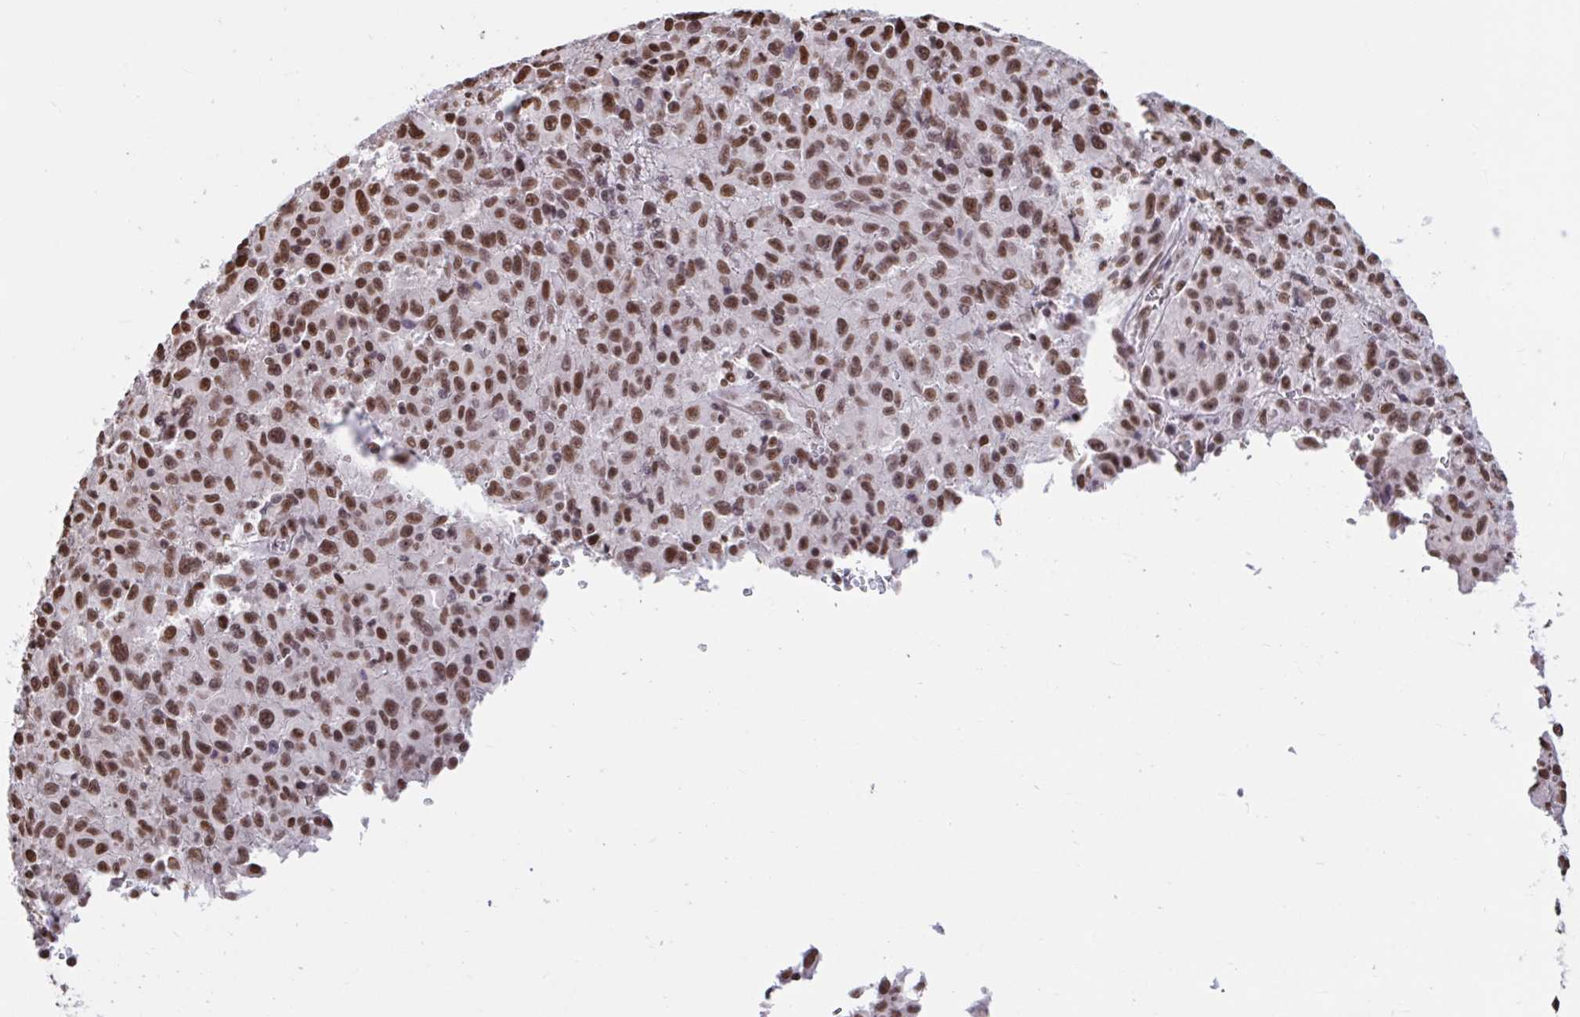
{"staining": {"intensity": "moderate", "quantity": ">75%", "location": "nuclear"}, "tissue": "melanoma", "cell_type": "Tumor cells", "image_type": "cancer", "snomed": [{"axis": "morphology", "description": "Malignant melanoma, NOS"}, {"axis": "topography", "description": "Skin"}], "caption": "IHC histopathology image of neoplastic tissue: melanoma stained using immunohistochemistry (IHC) reveals medium levels of moderate protein expression localized specifically in the nuclear of tumor cells, appearing as a nuclear brown color.", "gene": "HNRNPDL", "patient": {"sex": "male", "age": 46}}